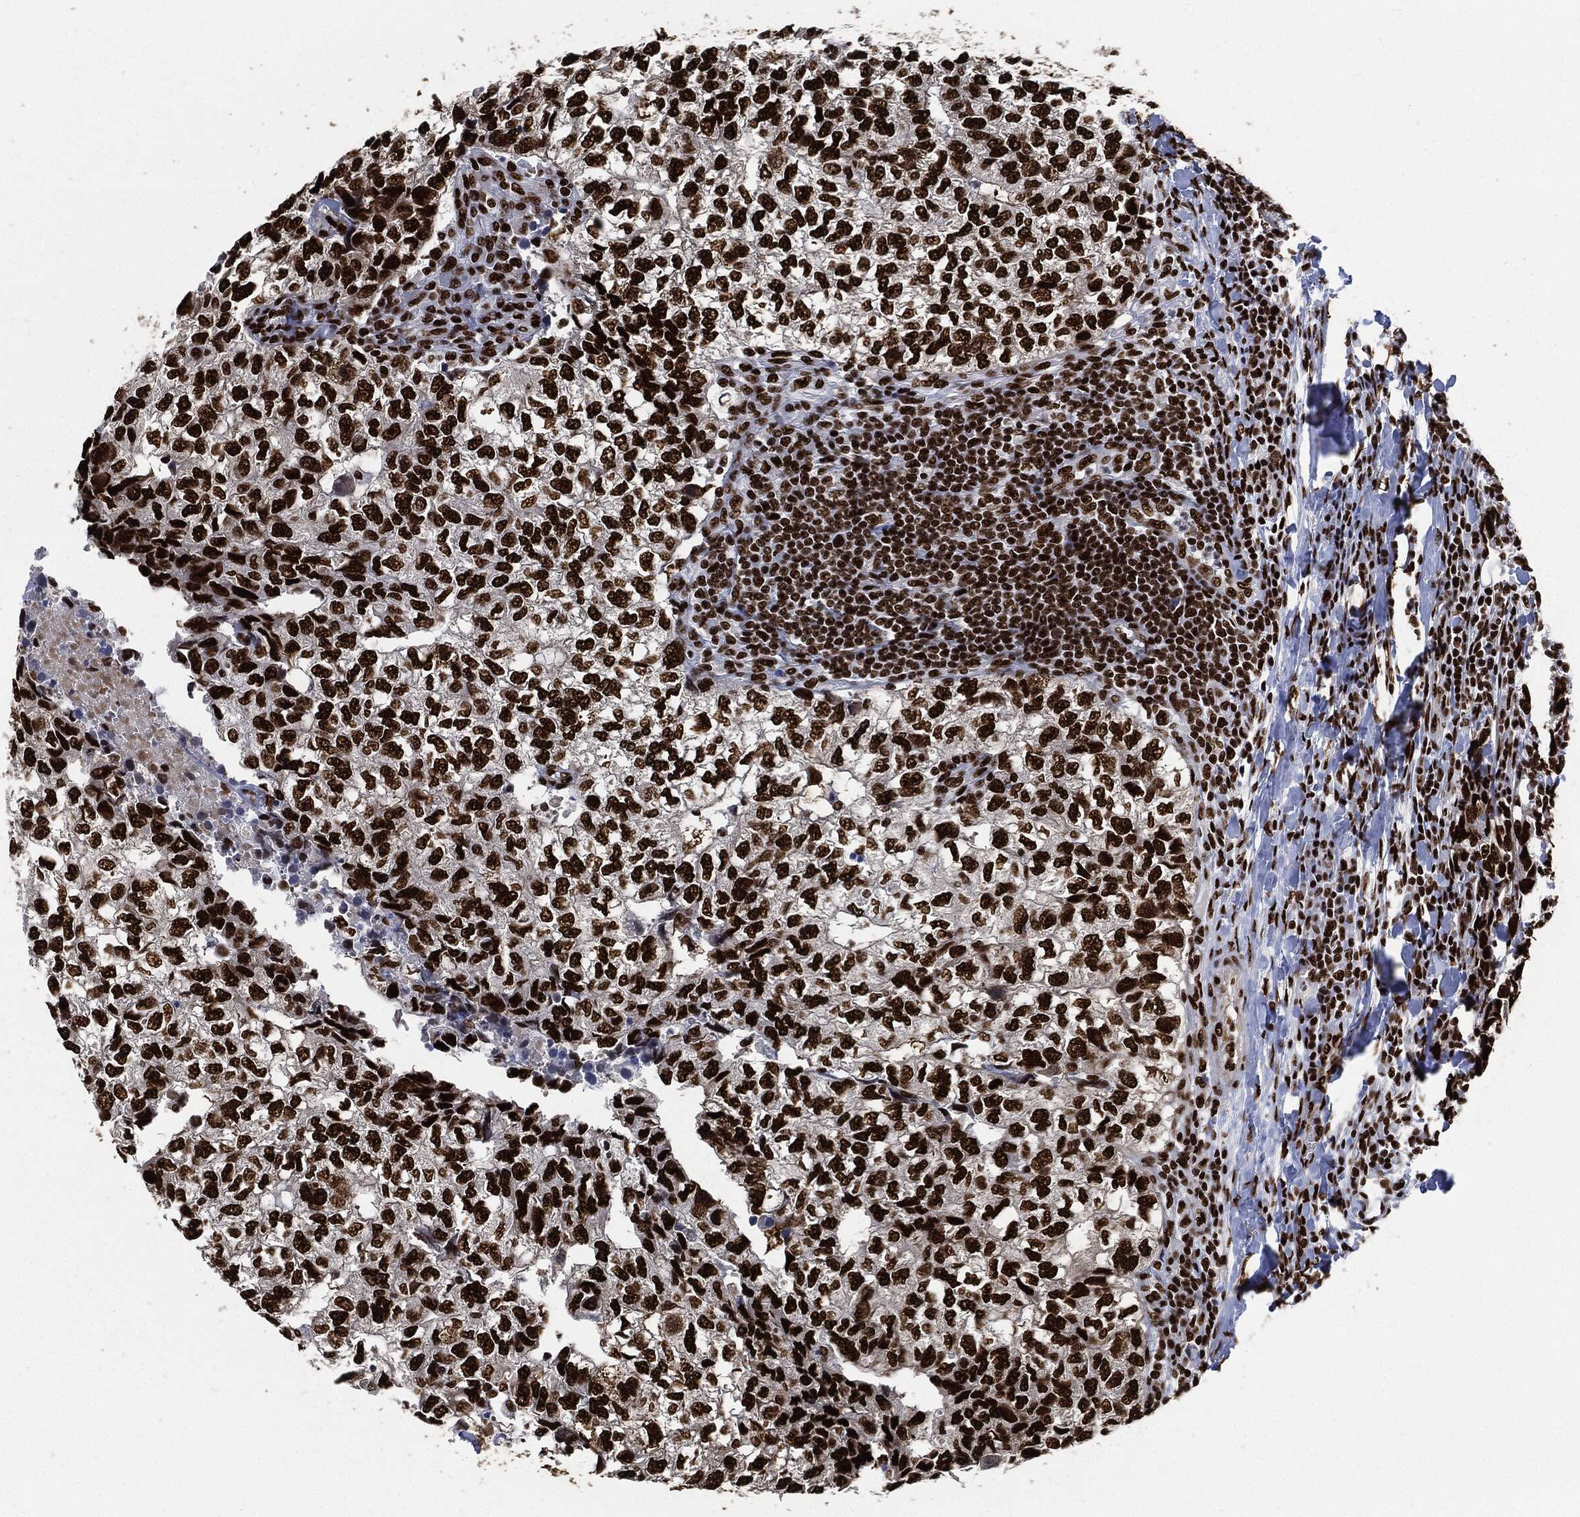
{"staining": {"intensity": "strong", "quantity": ">75%", "location": "nuclear"}, "tissue": "breast cancer", "cell_type": "Tumor cells", "image_type": "cancer", "snomed": [{"axis": "morphology", "description": "Duct carcinoma"}, {"axis": "topography", "description": "Breast"}], "caption": "Tumor cells demonstrate strong nuclear positivity in about >75% of cells in breast cancer (intraductal carcinoma).", "gene": "RECQL", "patient": {"sex": "female", "age": 30}}